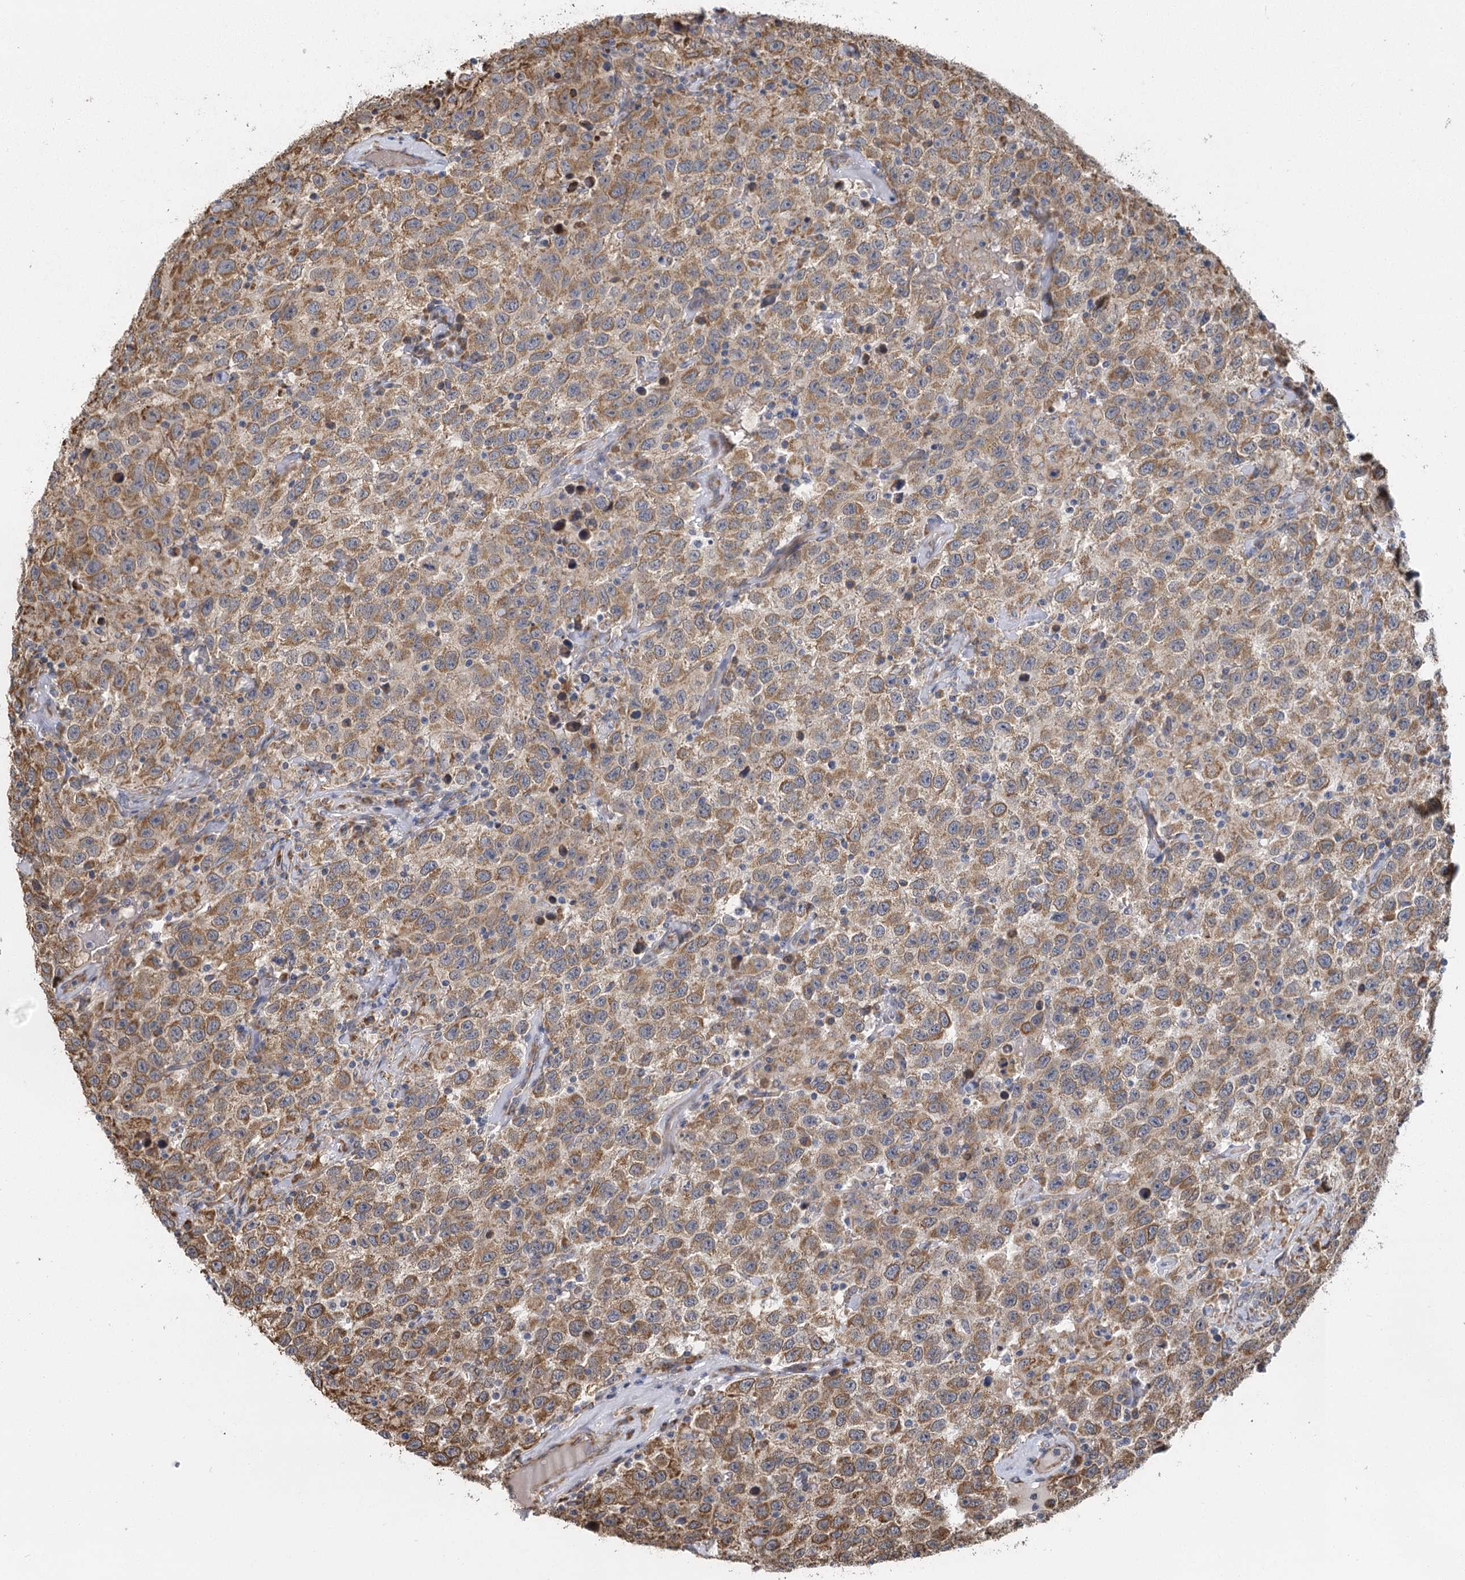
{"staining": {"intensity": "moderate", "quantity": ">75%", "location": "cytoplasmic/membranous"}, "tissue": "testis cancer", "cell_type": "Tumor cells", "image_type": "cancer", "snomed": [{"axis": "morphology", "description": "Seminoma, NOS"}, {"axis": "topography", "description": "Testis"}], "caption": "A high-resolution micrograph shows IHC staining of testis cancer, which shows moderate cytoplasmic/membranous positivity in approximately >75% of tumor cells.", "gene": "IL11RA", "patient": {"sex": "male", "age": 41}}